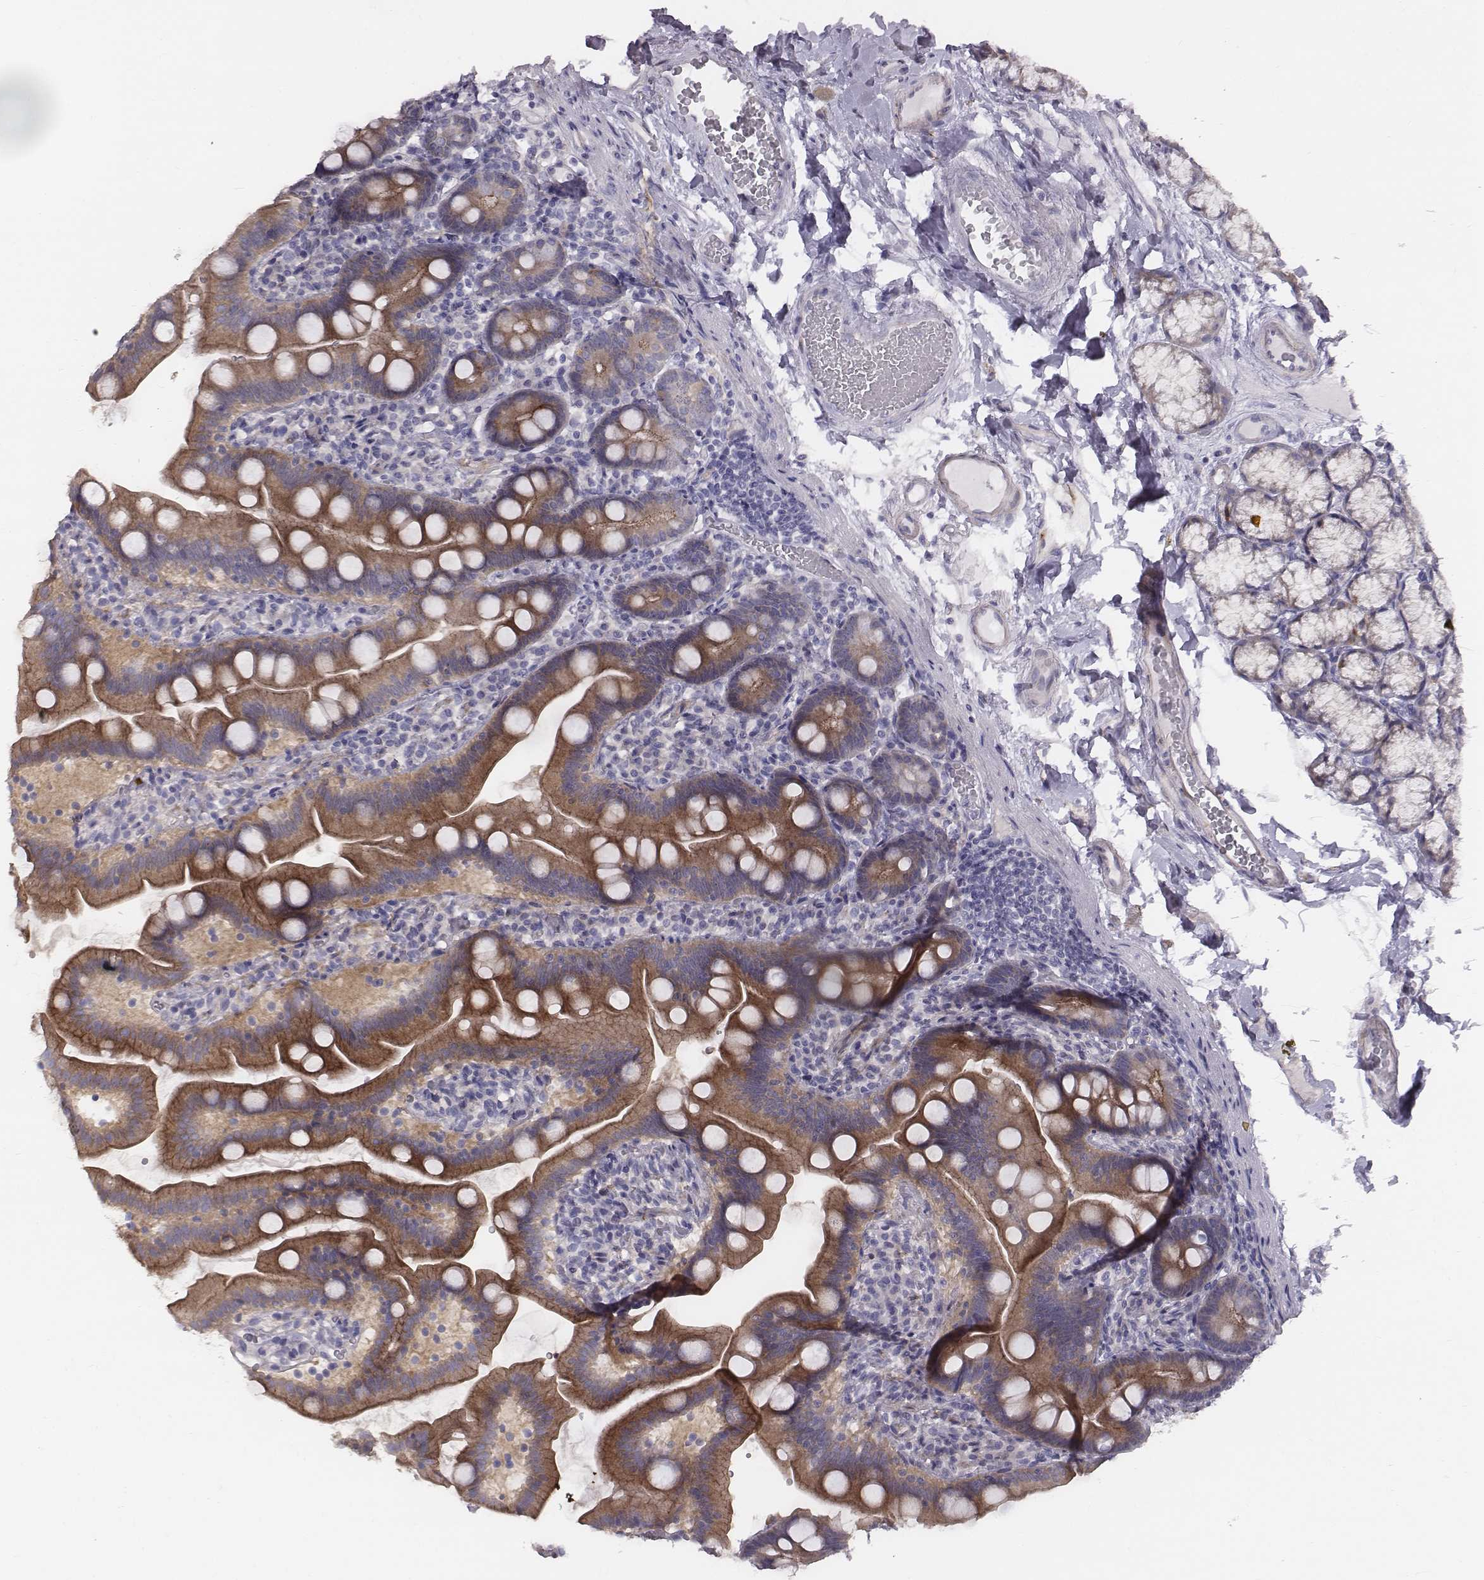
{"staining": {"intensity": "moderate", "quantity": ">75%", "location": "cytoplasmic/membranous"}, "tissue": "duodenum", "cell_type": "Glandular cells", "image_type": "normal", "snomed": [{"axis": "morphology", "description": "Normal tissue, NOS"}, {"axis": "topography", "description": "Duodenum"}], "caption": "Glandular cells exhibit medium levels of moderate cytoplasmic/membranous positivity in approximately >75% of cells in normal human duodenum.", "gene": "PRKCZ", "patient": {"sex": "female", "age": 67}}